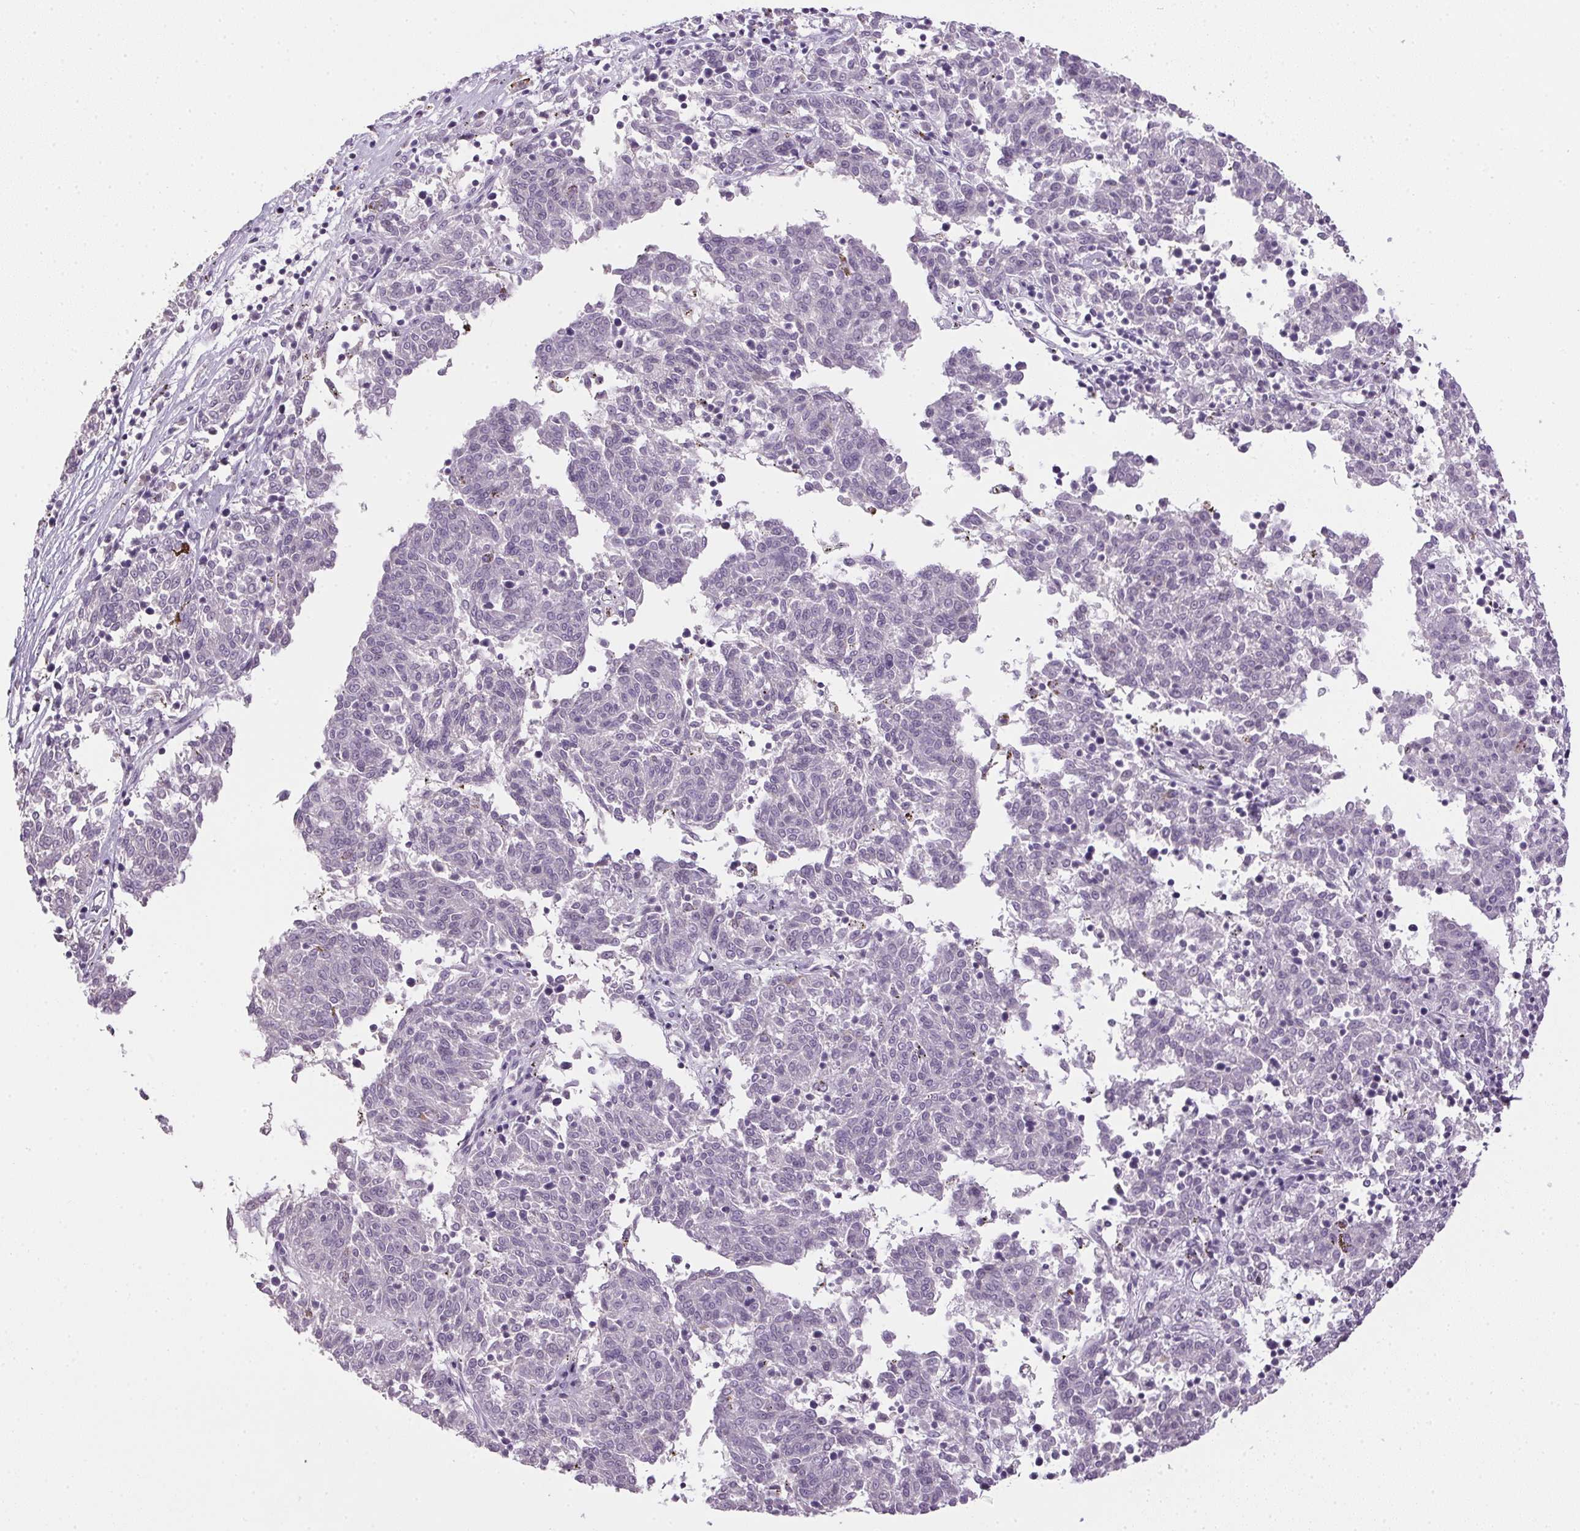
{"staining": {"intensity": "negative", "quantity": "none", "location": "none"}, "tissue": "melanoma", "cell_type": "Tumor cells", "image_type": "cancer", "snomed": [{"axis": "morphology", "description": "Malignant melanoma, NOS"}, {"axis": "topography", "description": "Skin"}], "caption": "Tumor cells are negative for brown protein staining in melanoma.", "gene": "SPACA9", "patient": {"sex": "female", "age": 72}}